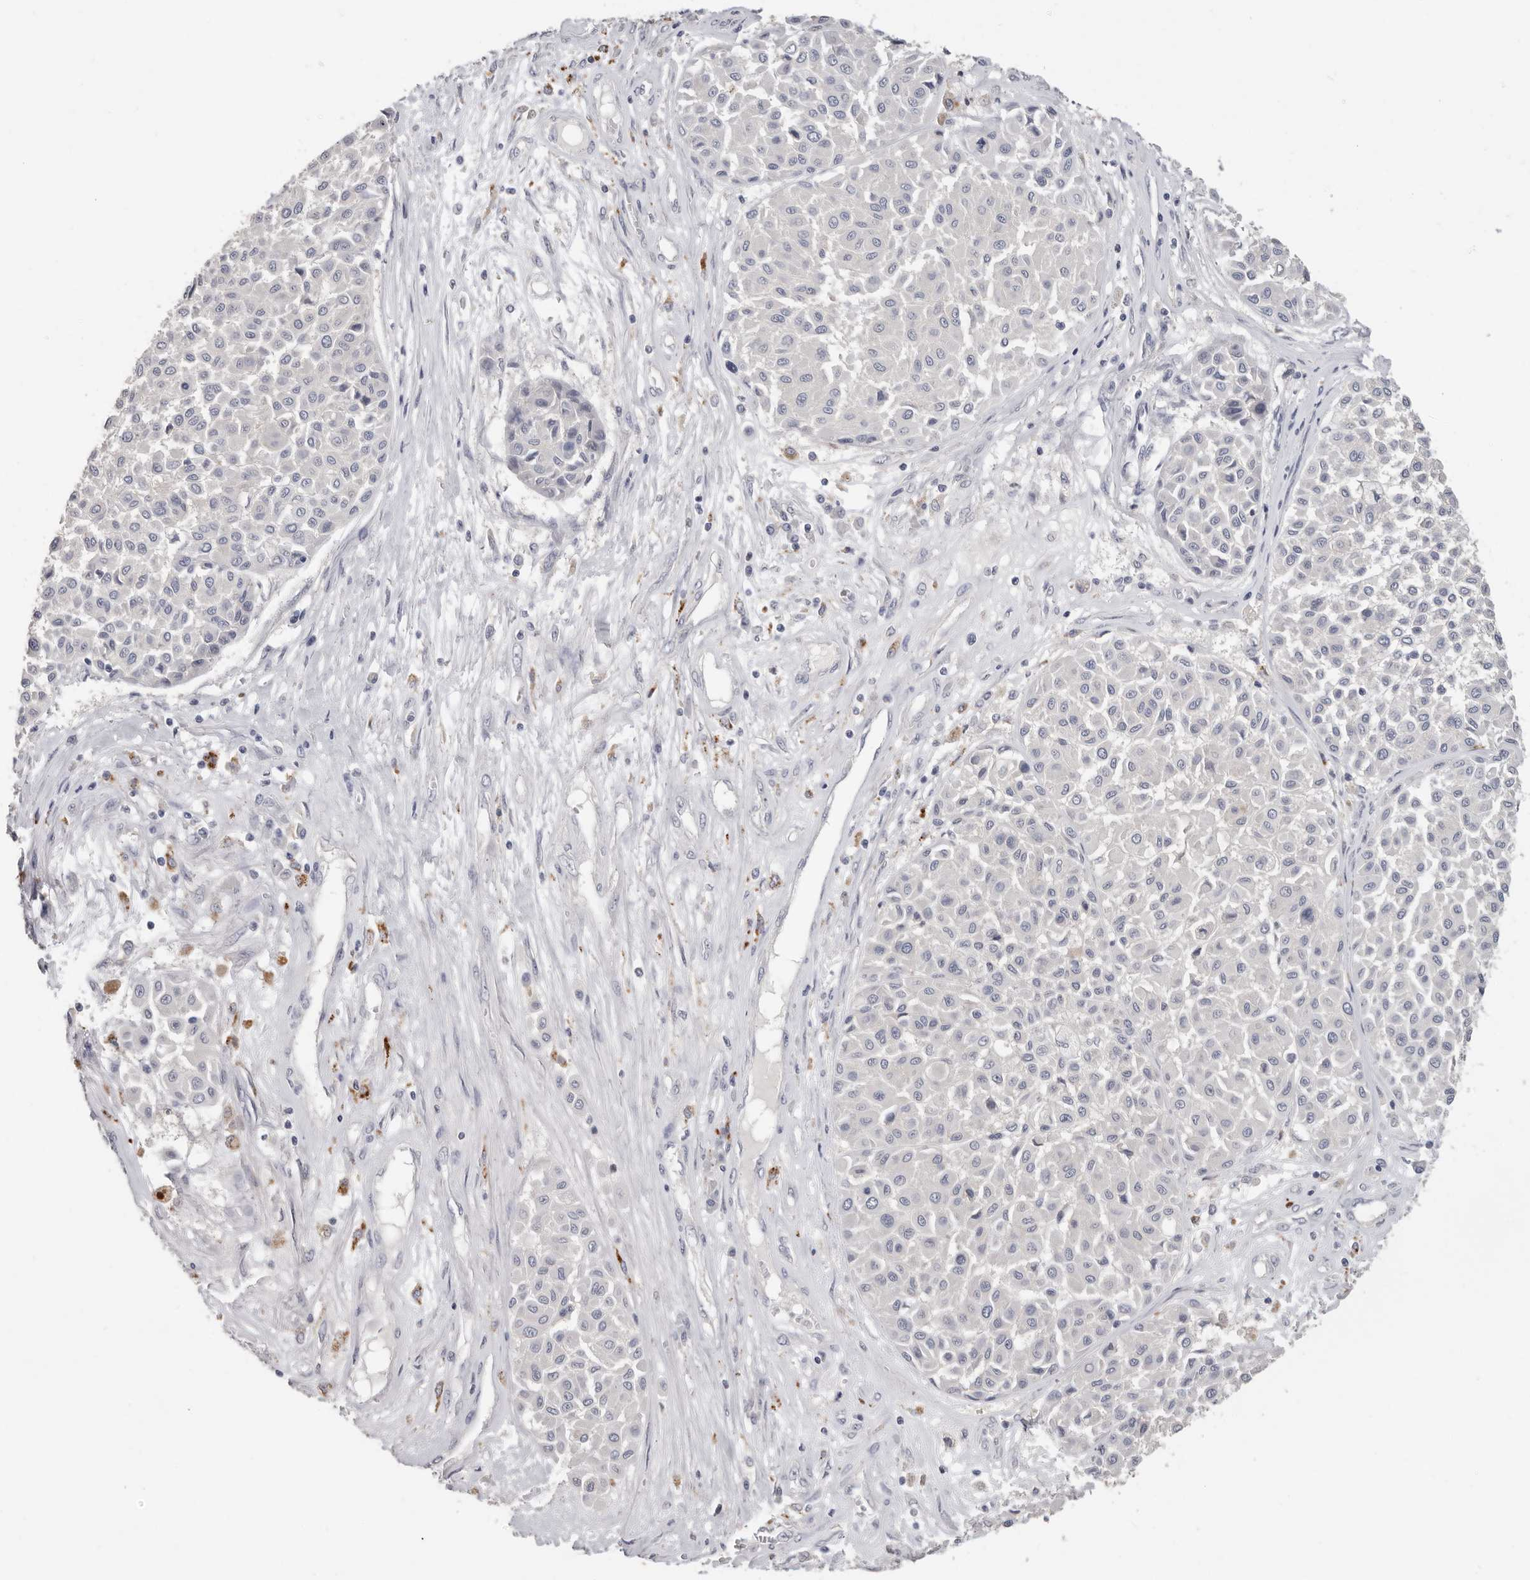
{"staining": {"intensity": "negative", "quantity": "none", "location": "none"}, "tissue": "melanoma", "cell_type": "Tumor cells", "image_type": "cancer", "snomed": [{"axis": "morphology", "description": "Malignant melanoma, Metastatic site"}, {"axis": "topography", "description": "Soft tissue"}], "caption": "Immunohistochemistry histopathology image of neoplastic tissue: melanoma stained with DAB (3,3'-diaminobenzidine) demonstrates no significant protein expression in tumor cells.", "gene": "WDTC1", "patient": {"sex": "male", "age": 41}}